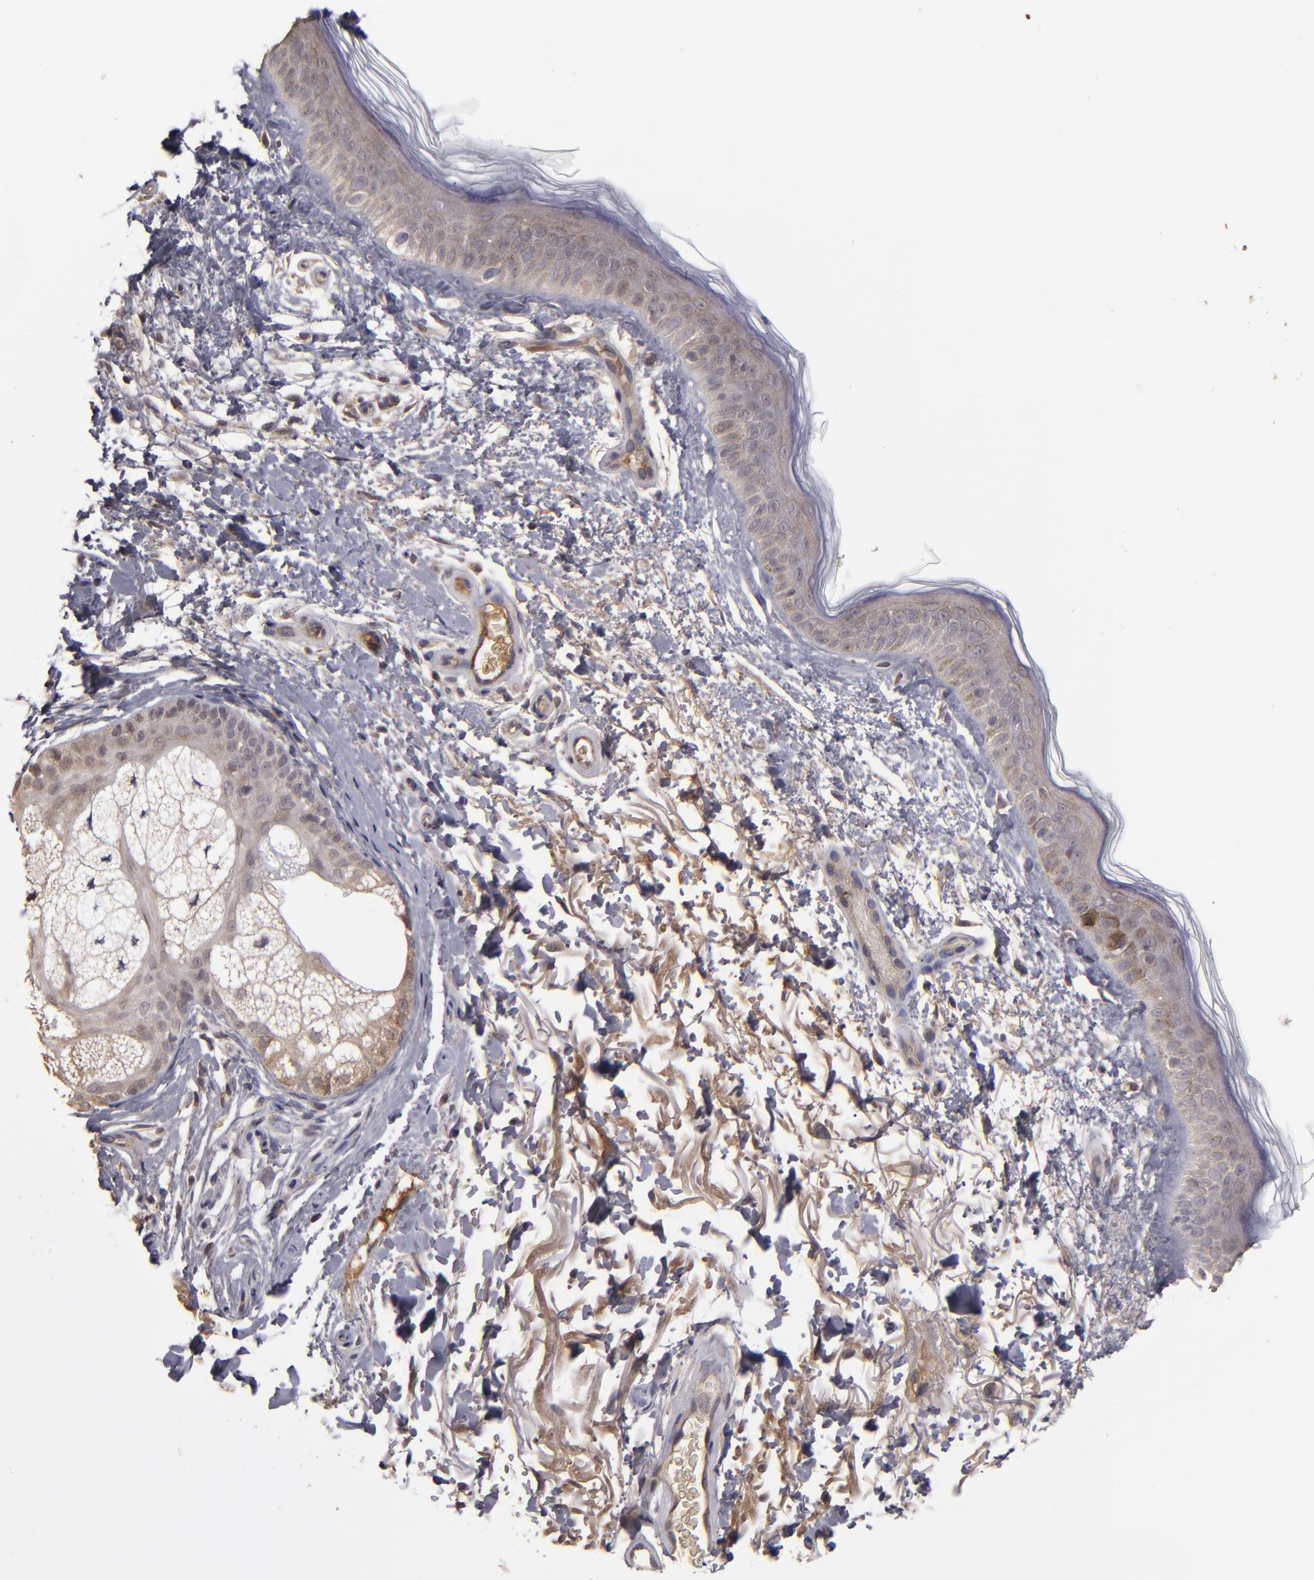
{"staining": {"intensity": "moderate", "quantity": "25%-75%", "location": "cytoplasmic/membranous"}, "tissue": "skin", "cell_type": "Fibroblasts", "image_type": "normal", "snomed": [{"axis": "morphology", "description": "Normal tissue, NOS"}, {"axis": "topography", "description": "Skin"}], "caption": "Moderate cytoplasmic/membranous staining is appreciated in approximately 25%-75% of fibroblasts in unremarkable skin. The staining was performed using DAB (3,3'-diaminobenzidine), with brown indicating positive protein expression. Nuclei are stained blue with hematoxylin.", "gene": "SERPINA7", "patient": {"sex": "male", "age": 63}}